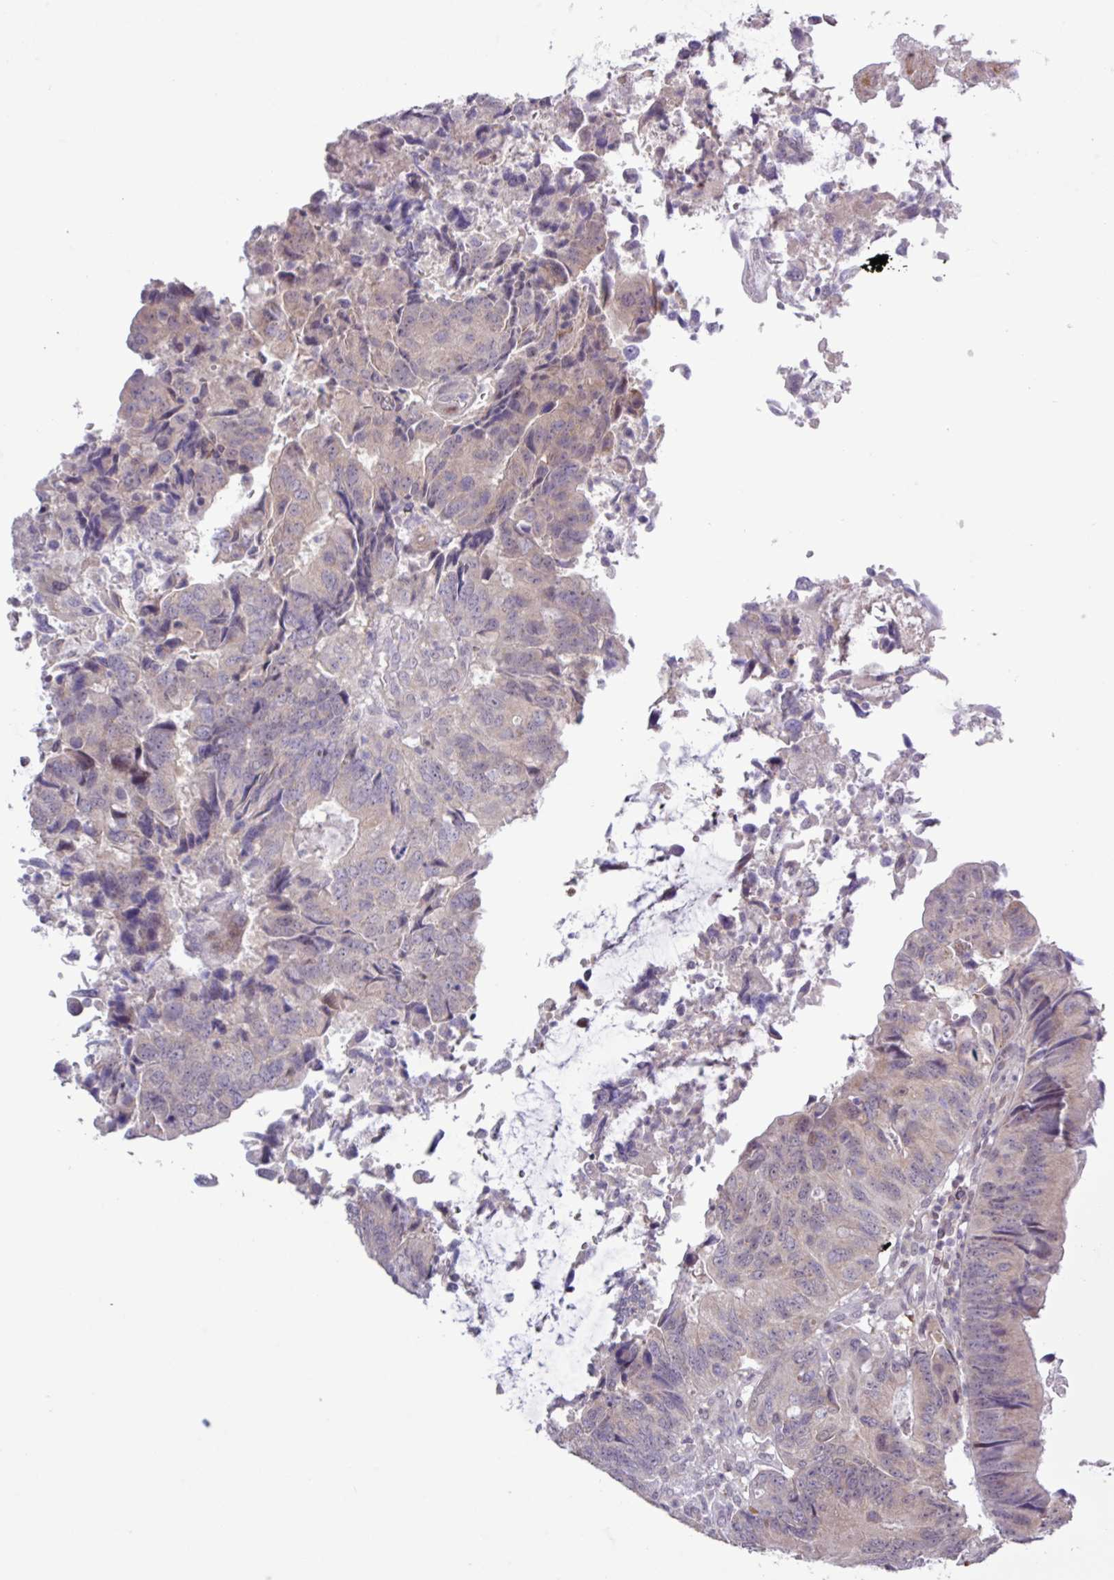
{"staining": {"intensity": "negative", "quantity": "none", "location": "none"}, "tissue": "colorectal cancer", "cell_type": "Tumor cells", "image_type": "cancer", "snomed": [{"axis": "morphology", "description": "Adenocarcinoma, NOS"}, {"axis": "topography", "description": "Colon"}], "caption": "Micrograph shows no significant protein staining in tumor cells of colorectal cancer. Nuclei are stained in blue.", "gene": "RTL3", "patient": {"sex": "female", "age": 67}}